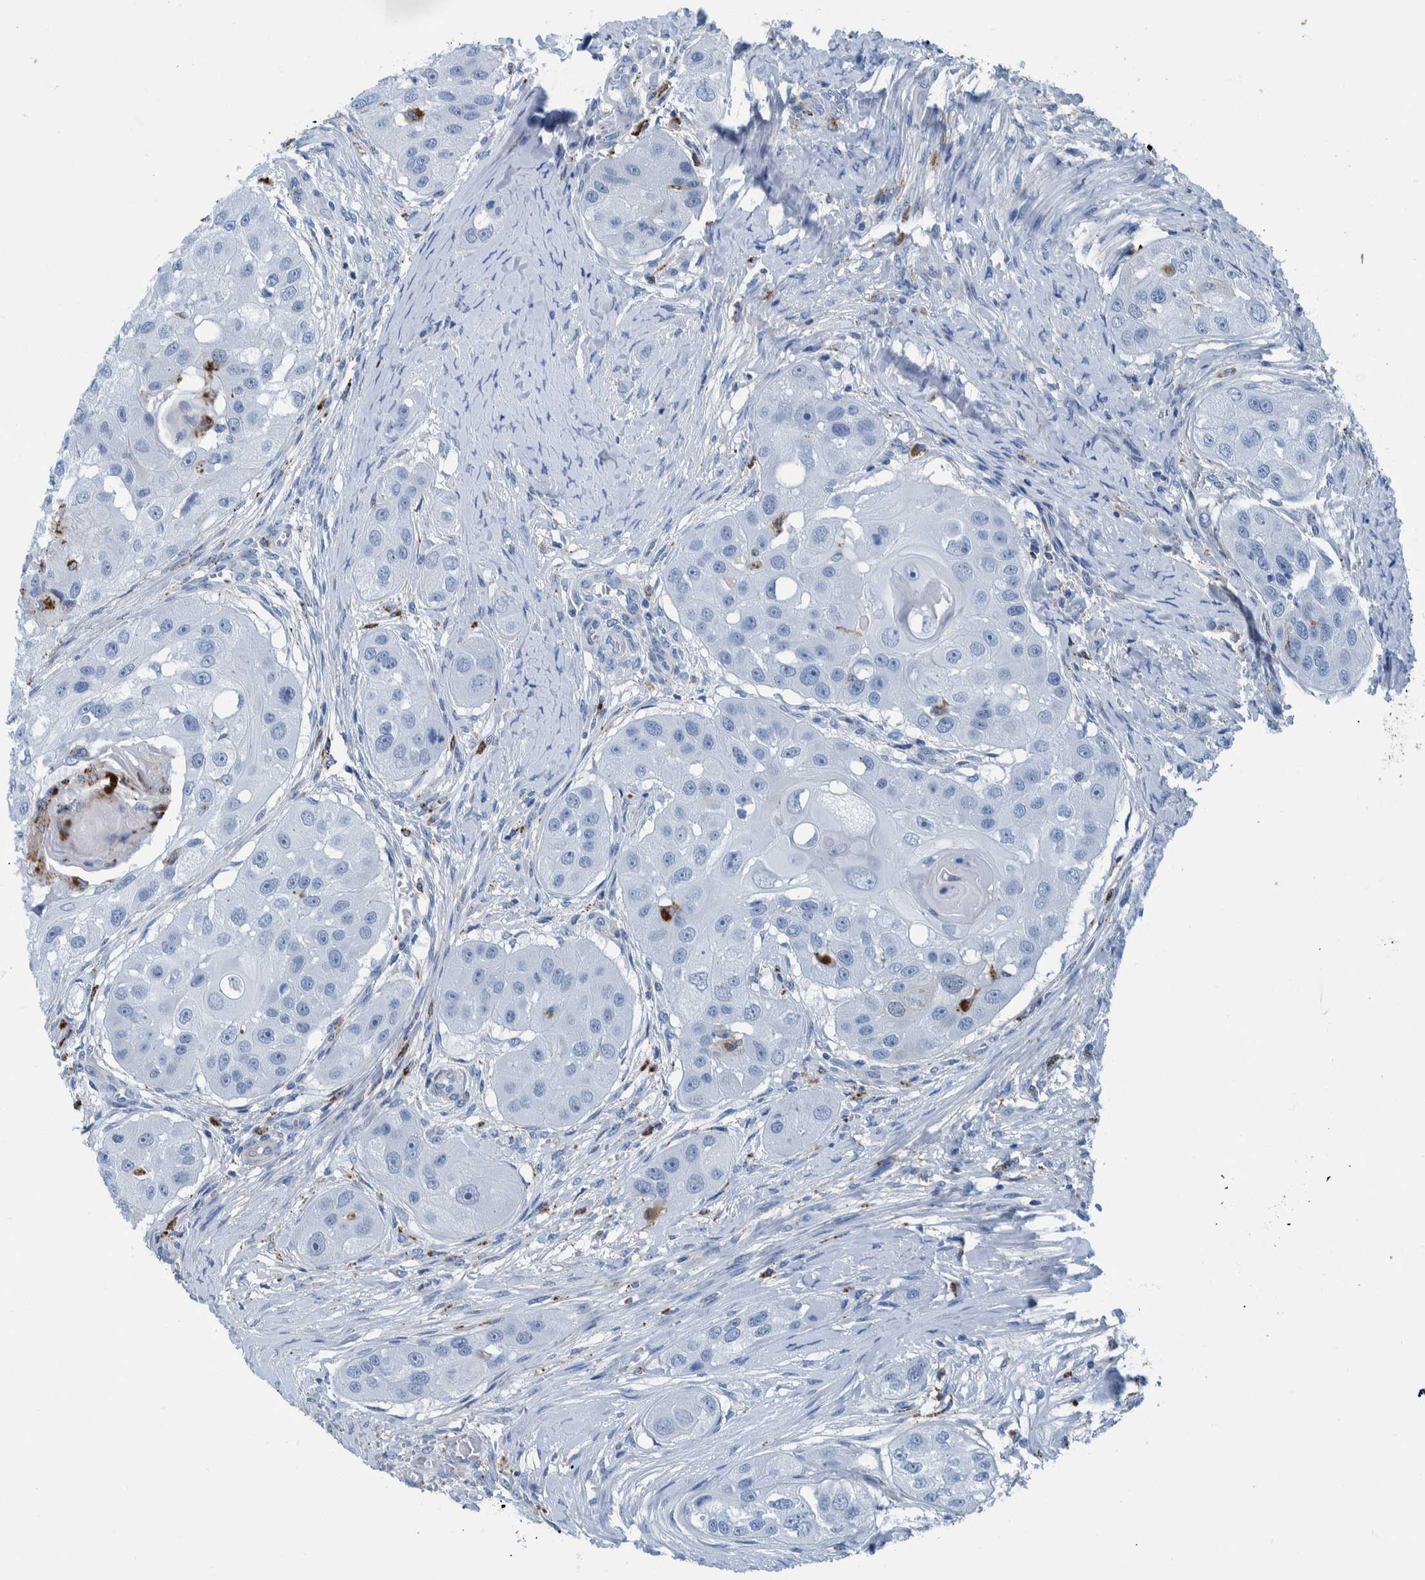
{"staining": {"intensity": "negative", "quantity": "none", "location": "none"}, "tissue": "head and neck cancer", "cell_type": "Tumor cells", "image_type": "cancer", "snomed": [{"axis": "morphology", "description": "Normal tissue, NOS"}, {"axis": "morphology", "description": "Squamous cell carcinoma, NOS"}, {"axis": "topography", "description": "Skeletal muscle"}, {"axis": "topography", "description": "Head-Neck"}], "caption": "This is an immunohistochemistry (IHC) micrograph of head and neck squamous cell carcinoma. There is no staining in tumor cells.", "gene": "IDO1", "patient": {"sex": "male", "age": 51}}